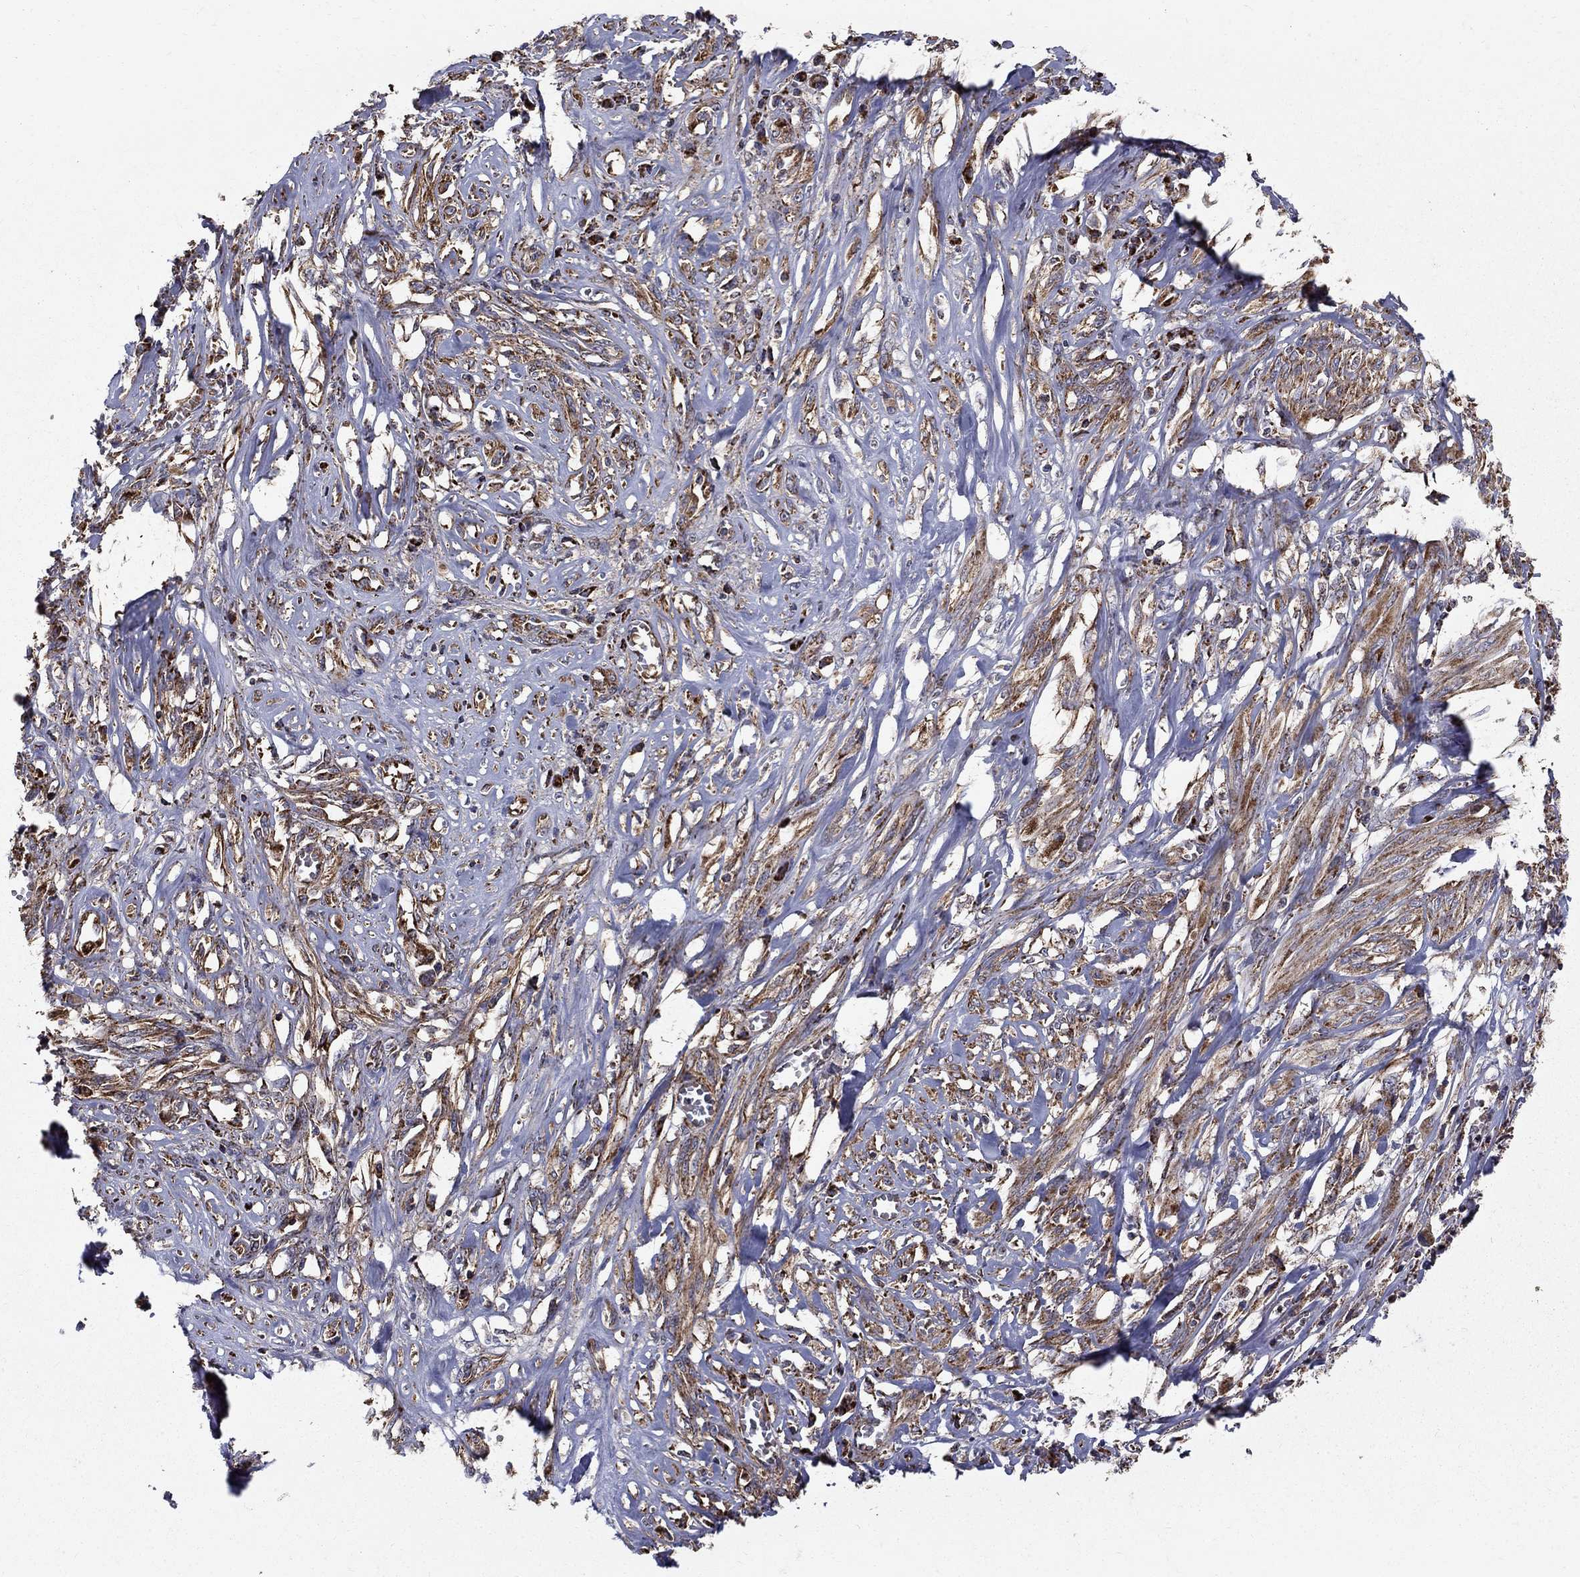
{"staining": {"intensity": "moderate", "quantity": "25%-75%", "location": "cytoplasmic/membranous"}, "tissue": "melanoma", "cell_type": "Tumor cells", "image_type": "cancer", "snomed": [{"axis": "morphology", "description": "Malignant melanoma, NOS"}, {"axis": "topography", "description": "Skin"}], "caption": "An image of human malignant melanoma stained for a protein shows moderate cytoplasmic/membranous brown staining in tumor cells. The protein is stained brown, and the nuclei are stained in blue (DAB IHC with brightfield microscopy, high magnification).", "gene": "NDUFS8", "patient": {"sex": "female", "age": 91}}